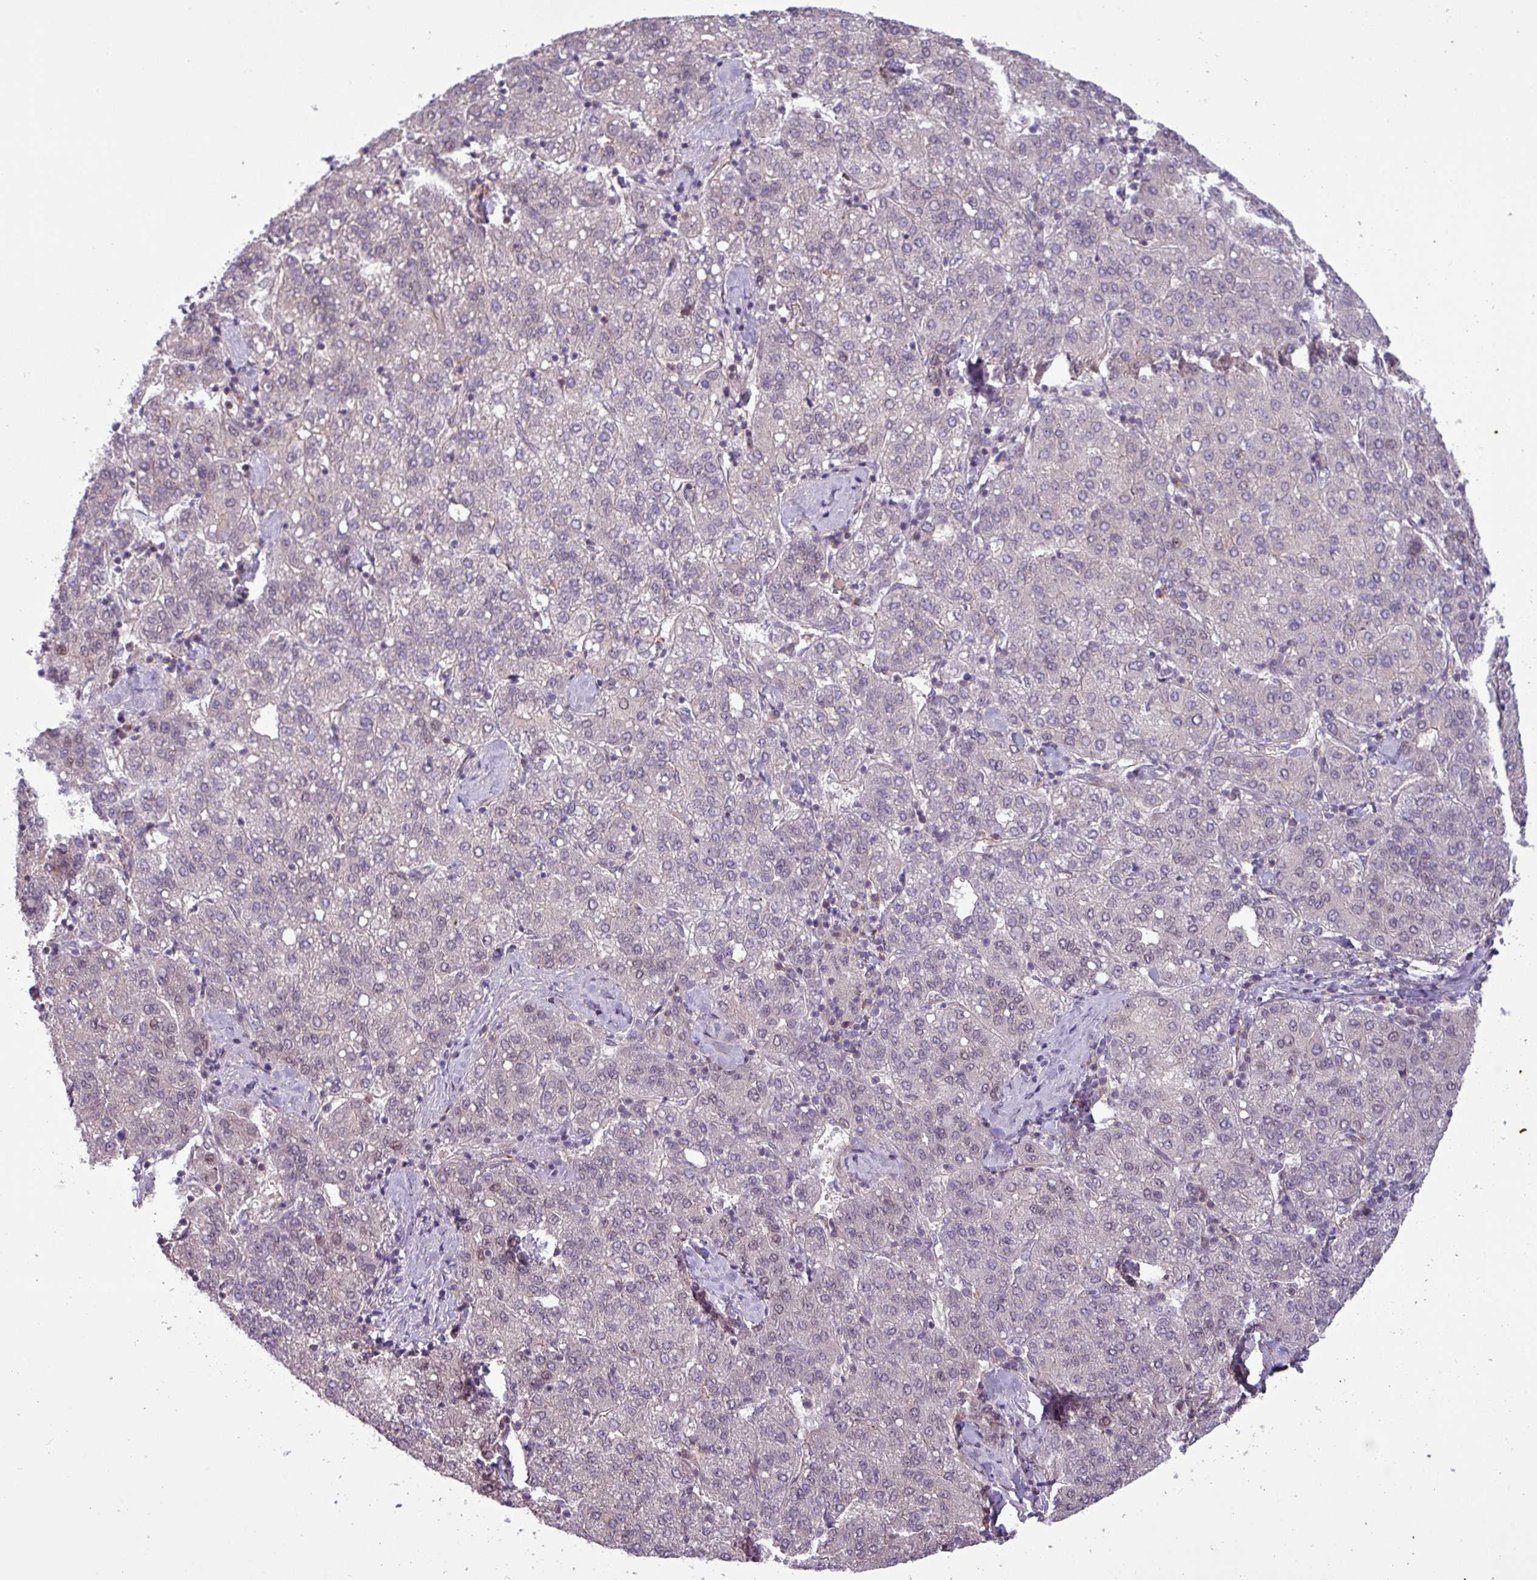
{"staining": {"intensity": "negative", "quantity": "none", "location": "none"}, "tissue": "liver cancer", "cell_type": "Tumor cells", "image_type": "cancer", "snomed": [{"axis": "morphology", "description": "Carcinoma, Hepatocellular, NOS"}, {"axis": "topography", "description": "Liver"}], "caption": "DAB (3,3'-diaminobenzidine) immunohistochemical staining of human liver cancer (hepatocellular carcinoma) displays no significant positivity in tumor cells.", "gene": "CNTRL", "patient": {"sex": "male", "age": 65}}